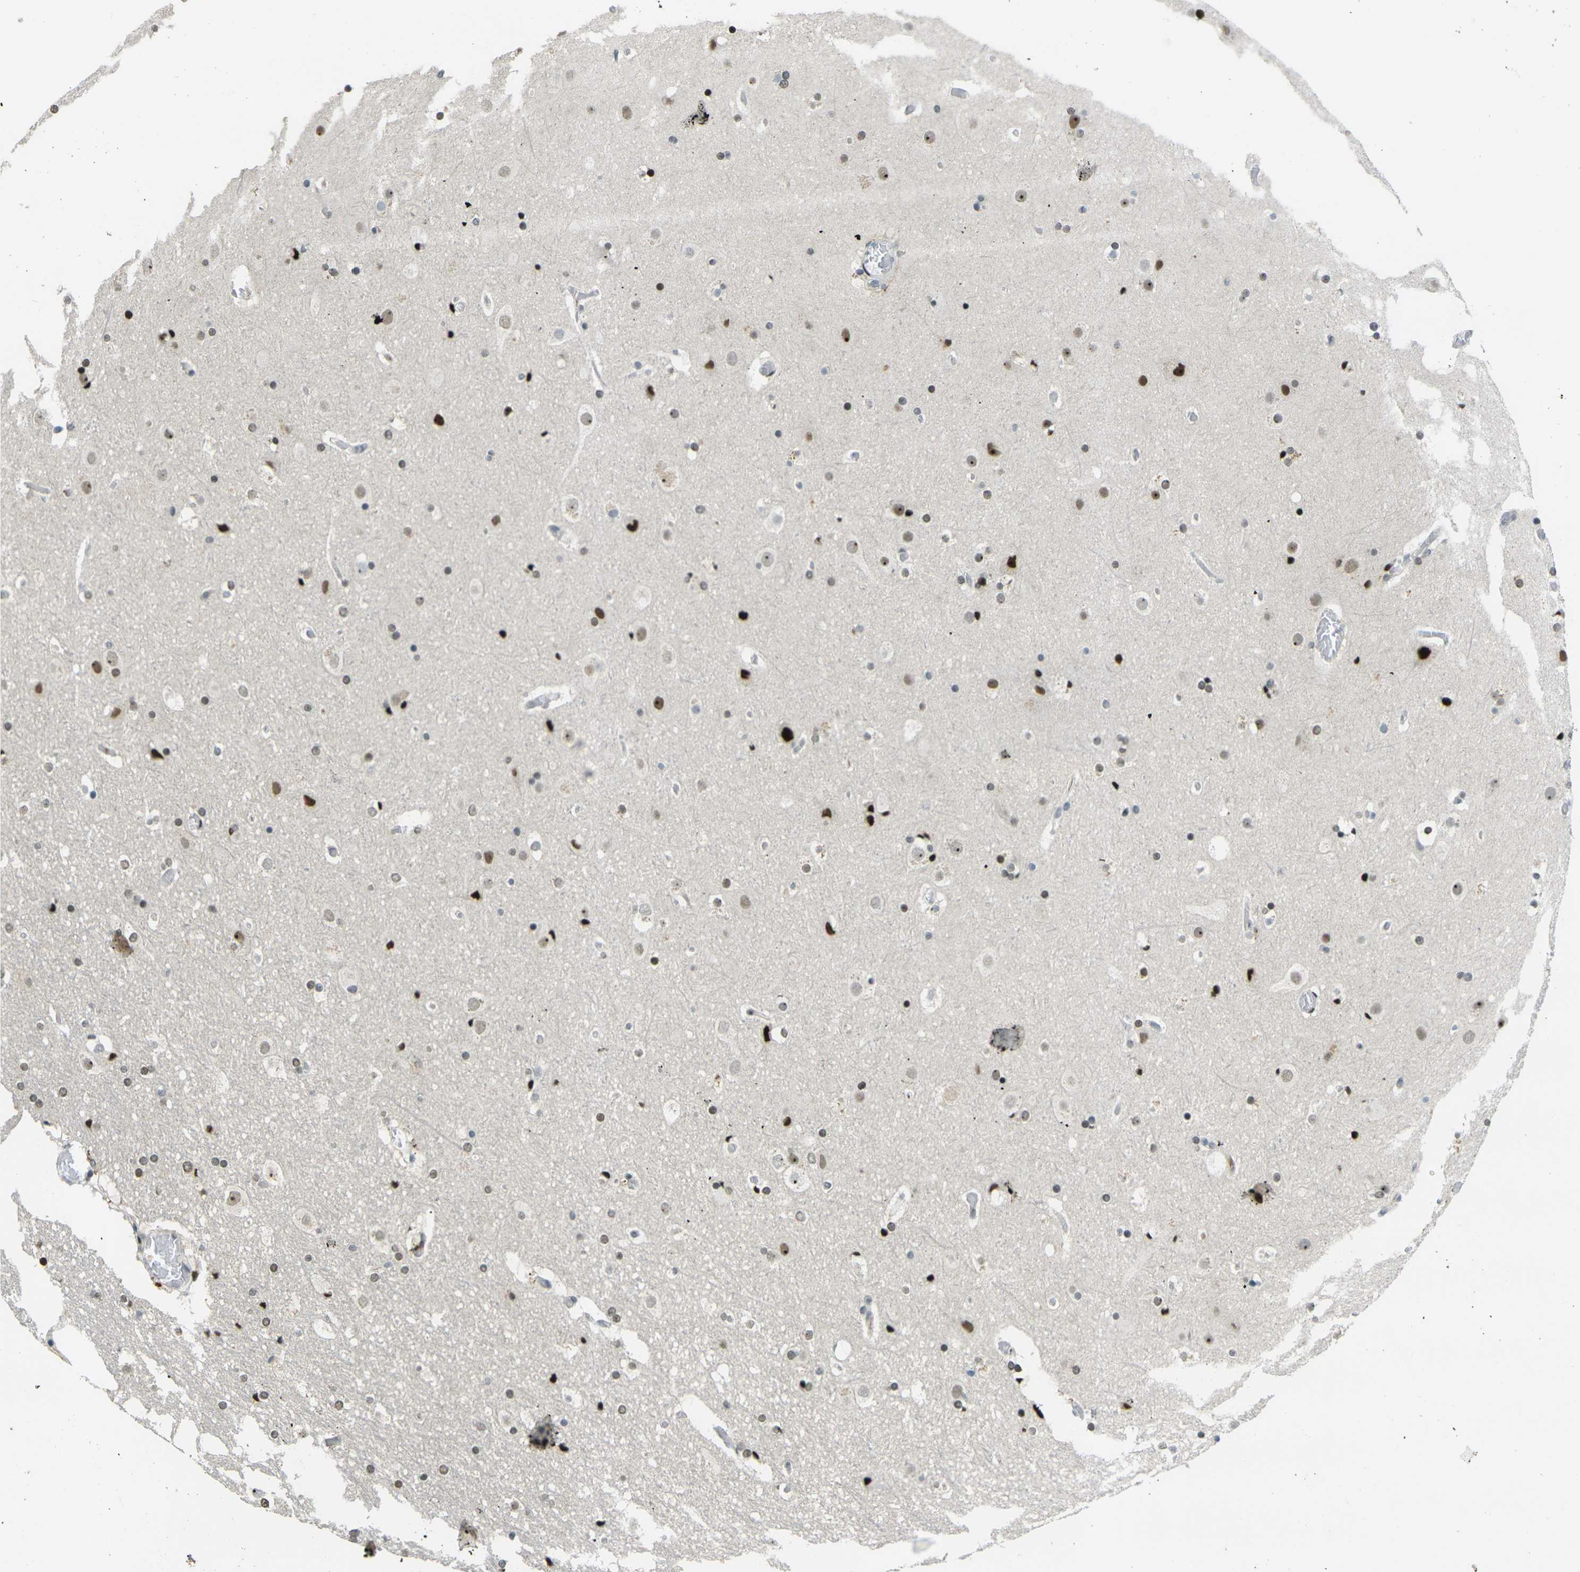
{"staining": {"intensity": "negative", "quantity": "none", "location": "none"}, "tissue": "cerebral cortex", "cell_type": "Endothelial cells", "image_type": "normal", "snomed": [{"axis": "morphology", "description": "Normal tissue, NOS"}, {"axis": "topography", "description": "Cerebral cortex"}], "caption": "Protein analysis of normal cerebral cortex displays no significant positivity in endothelial cells.", "gene": "UBE2C", "patient": {"sex": "male", "age": 57}}